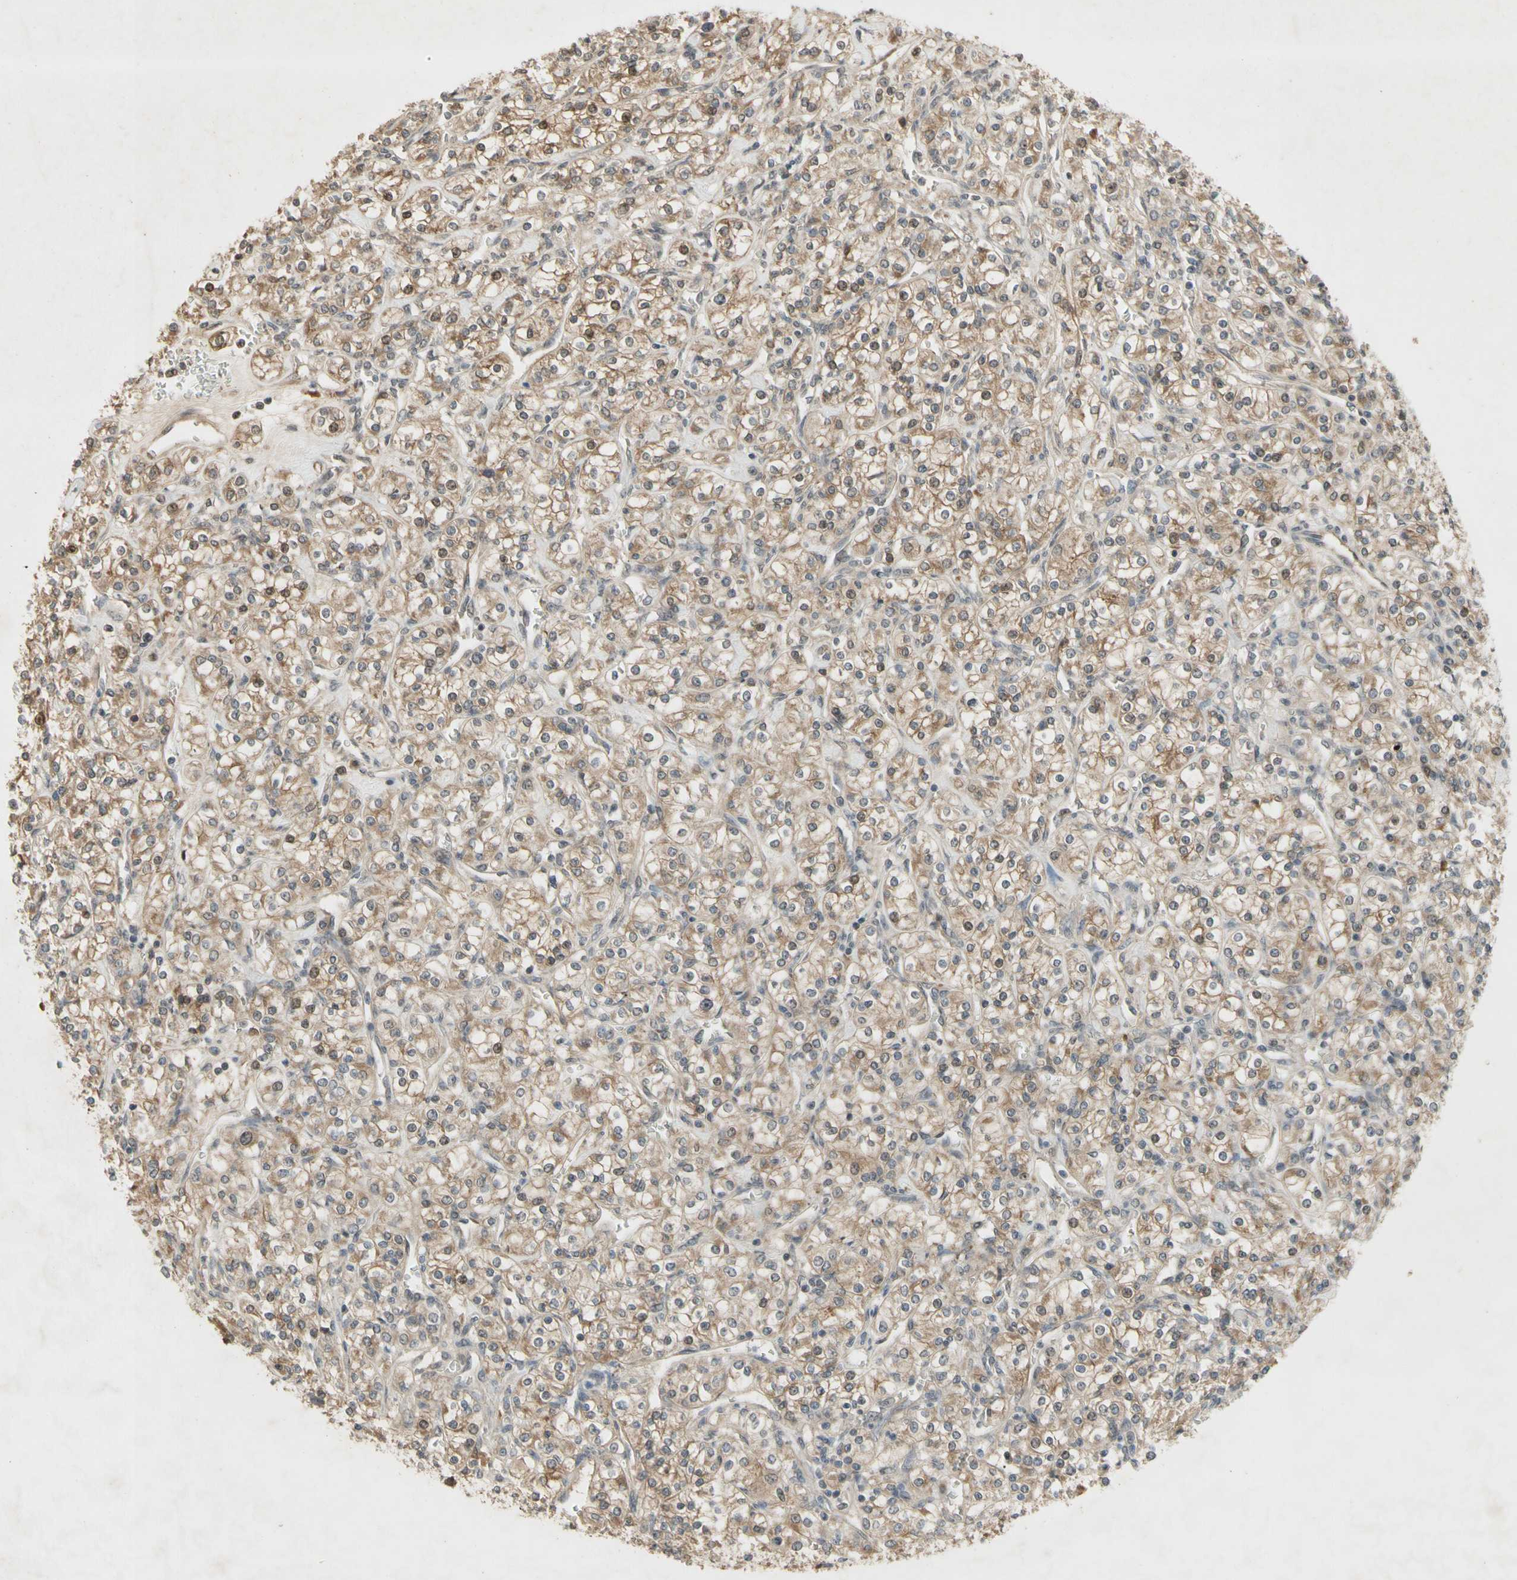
{"staining": {"intensity": "weak", "quantity": "25%-75%", "location": "cytoplasmic/membranous"}, "tissue": "renal cancer", "cell_type": "Tumor cells", "image_type": "cancer", "snomed": [{"axis": "morphology", "description": "Adenocarcinoma, NOS"}, {"axis": "topography", "description": "Kidney"}], "caption": "Immunohistochemical staining of renal adenocarcinoma displays low levels of weak cytoplasmic/membranous protein positivity in approximately 25%-75% of tumor cells.", "gene": "NRG4", "patient": {"sex": "male", "age": 77}}